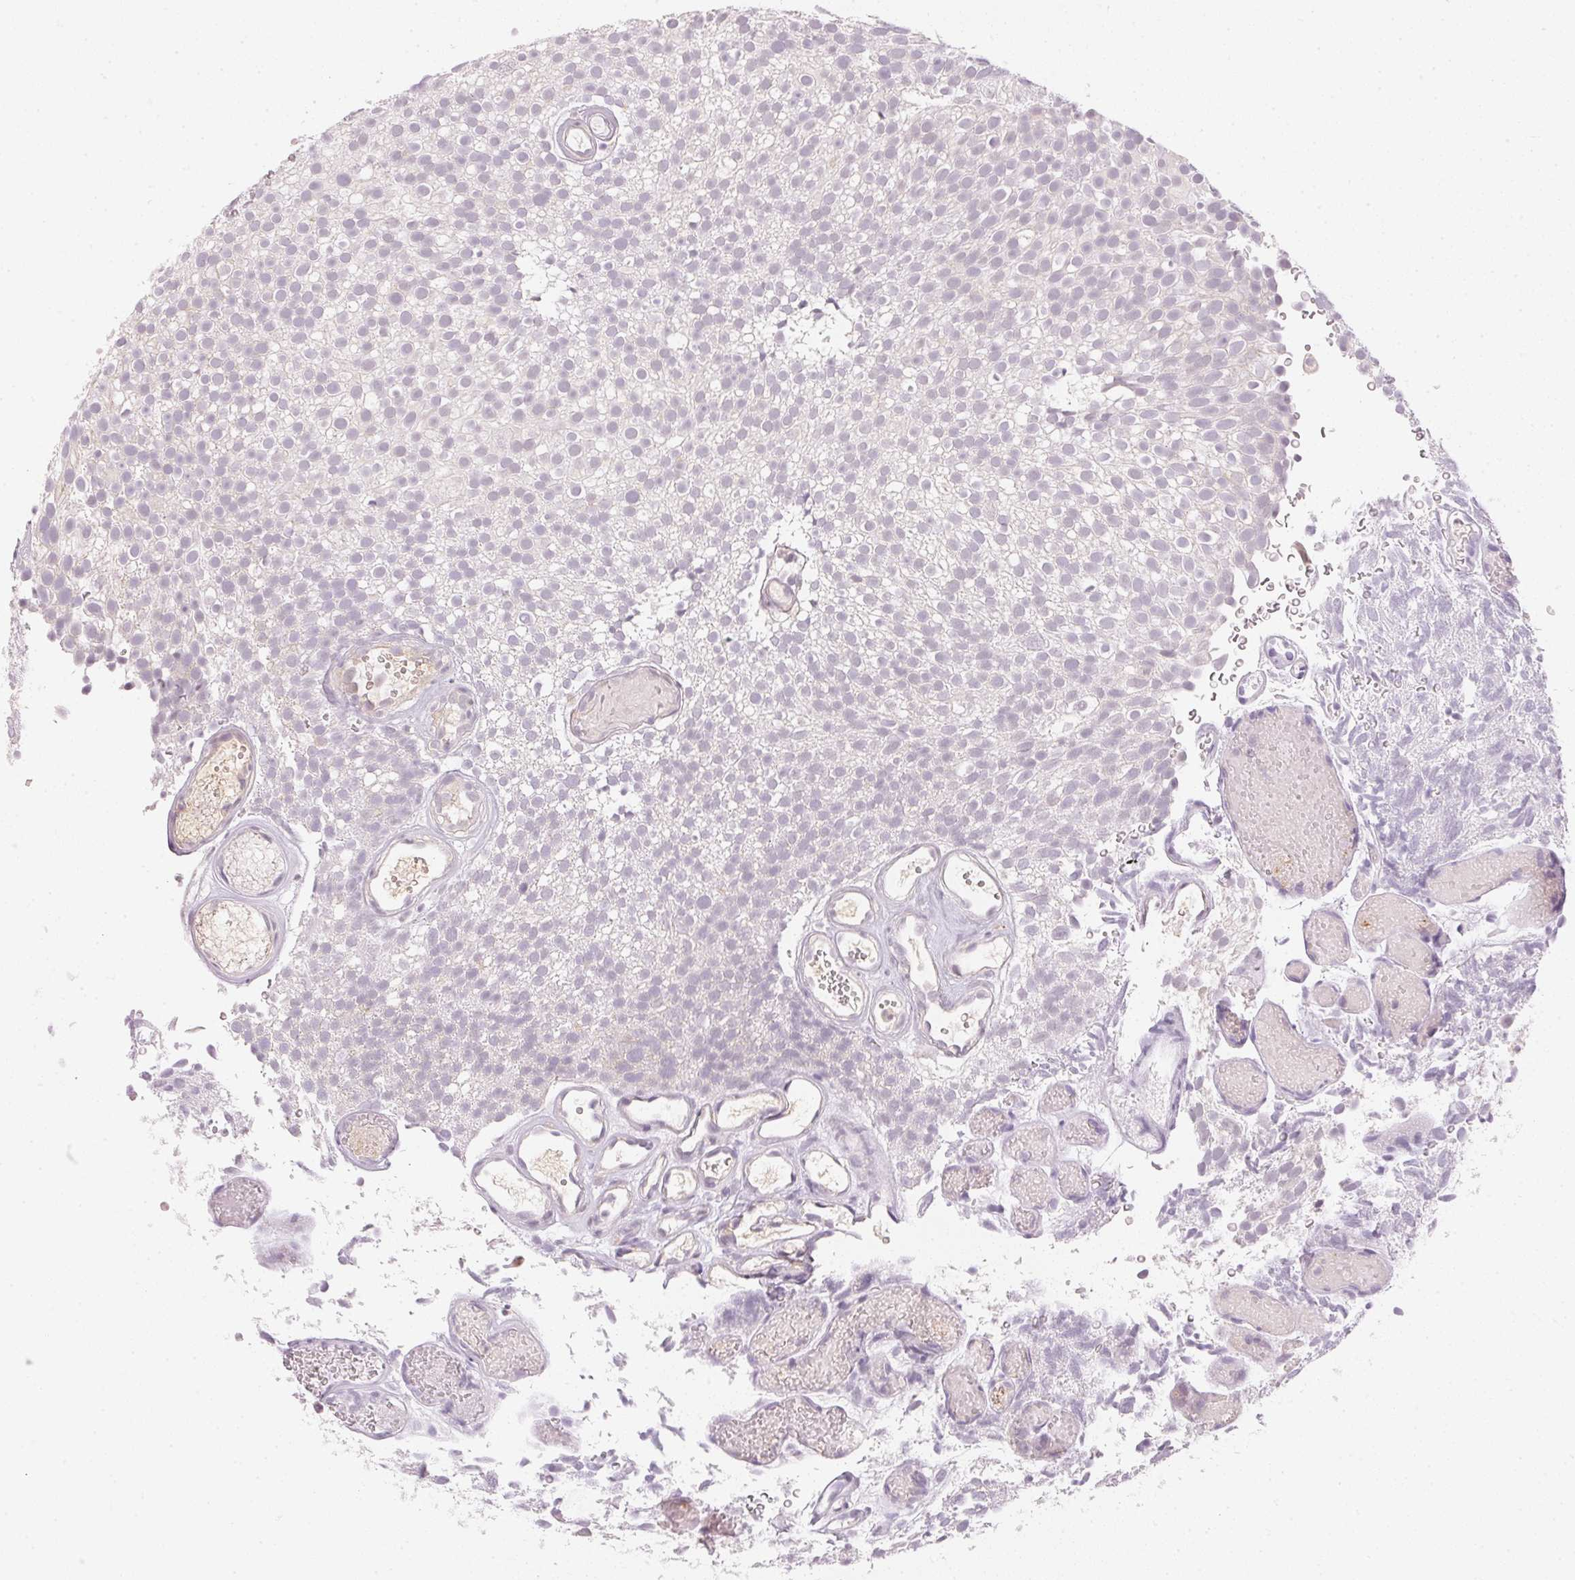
{"staining": {"intensity": "negative", "quantity": "none", "location": "none"}, "tissue": "urothelial cancer", "cell_type": "Tumor cells", "image_type": "cancer", "snomed": [{"axis": "morphology", "description": "Urothelial carcinoma, Low grade"}, {"axis": "topography", "description": "Urinary bladder"}], "caption": "Urothelial cancer was stained to show a protein in brown. There is no significant positivity in tumor cells.", "gene": "KPRP", "patient": {"sex": "male", "age": 78}}